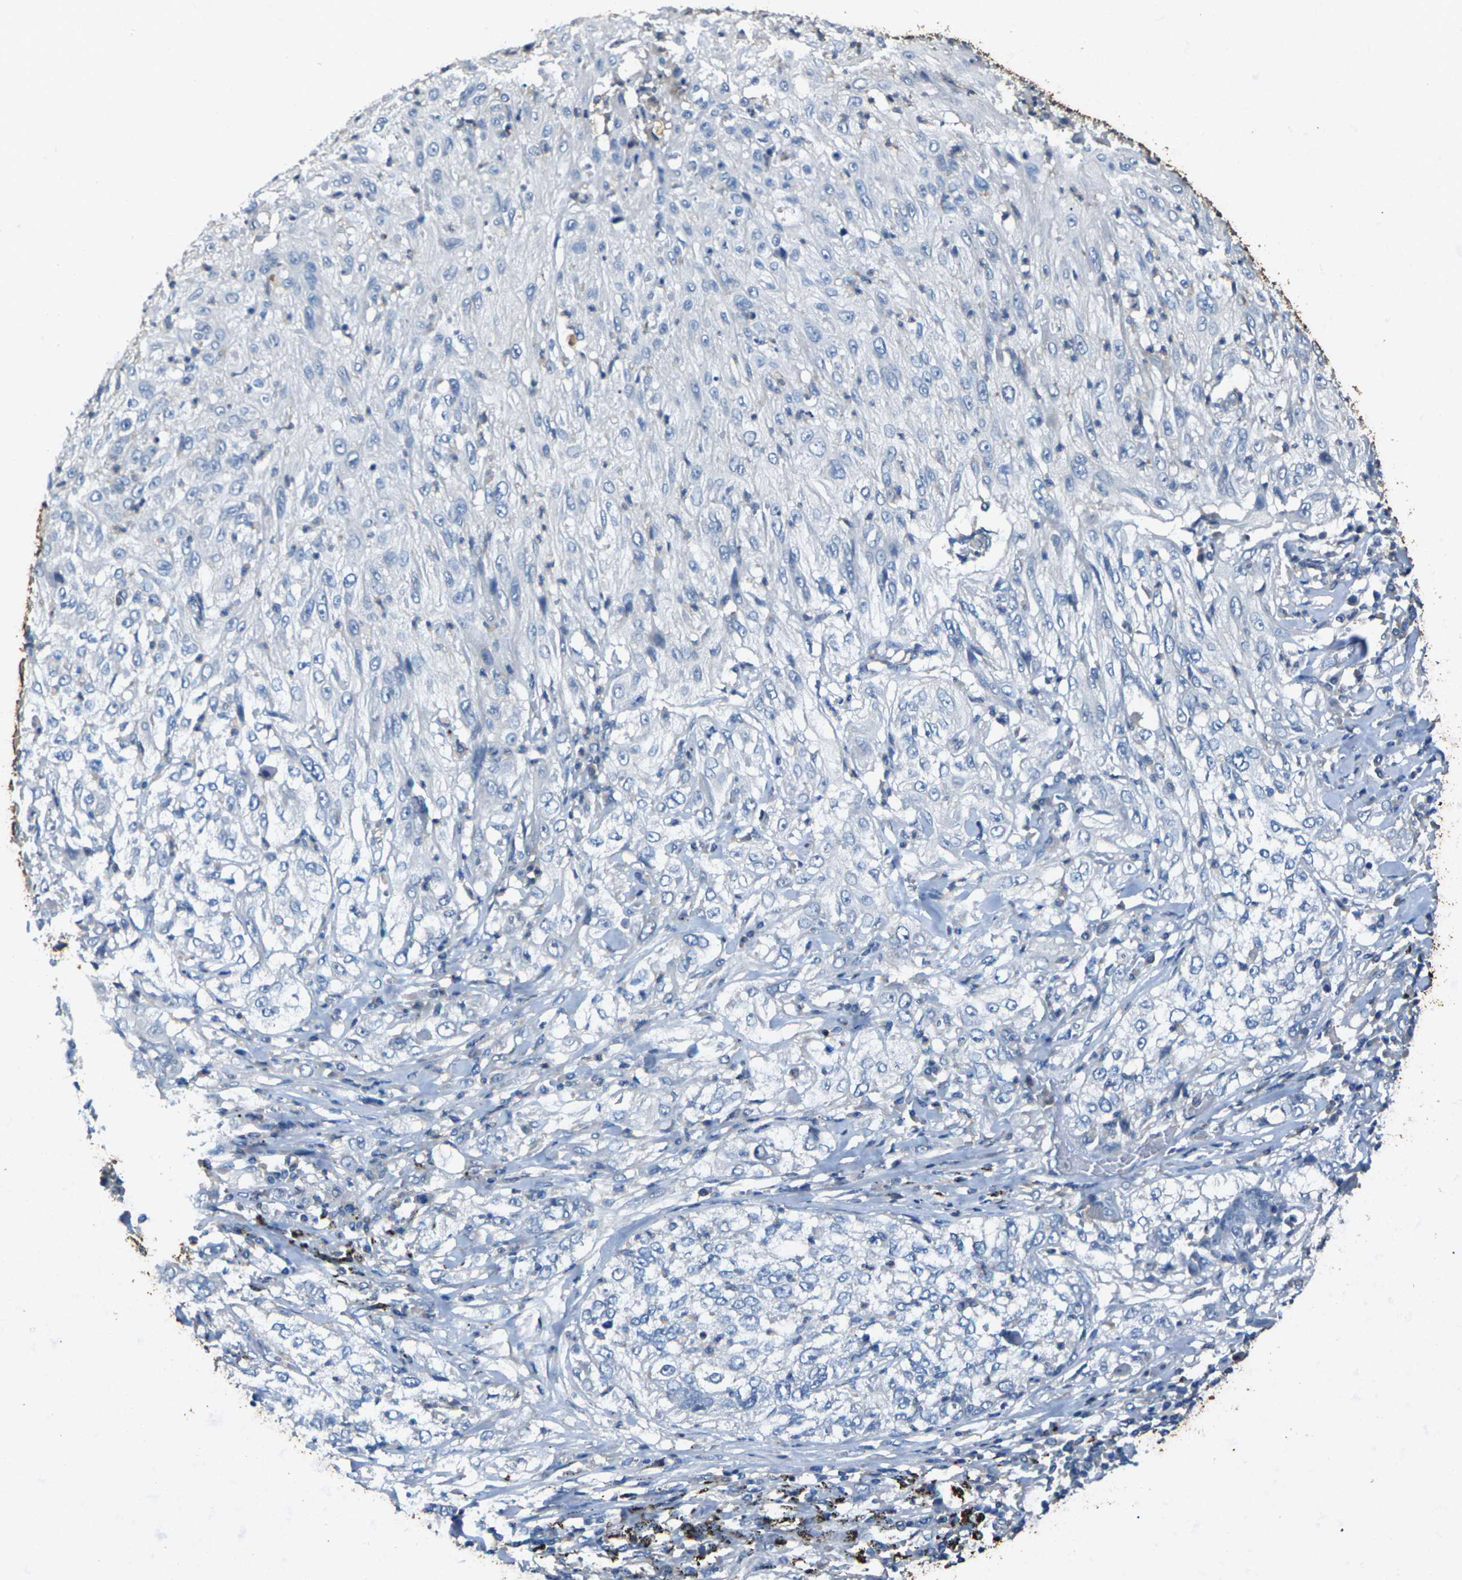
{"staining": {"intensity": "negative", "quantity": "none", "location": "none"}, "tissue": "lung cancer", "cell_type": "Tumor cells", "image_type": "cancer", "snomed": [{"axis": "morphology", "description": "Inflammation, NOS"}, {"axis": "morphology", "description": "Squamous cell carcinoma, NOS"}, {"axis": "topography", "description": "Lymph node"}, {"axis": "topography", "description": "Soft tissue"}, {"axis": "topography", "description": "Lung"}], "caption": "Immunohistochemical staining of human squamous cell carcinoma (lung) exhibits no significant positivity in tumor cells.", "gene": "SIGLEC14", "patient": {"sex": "male", "age": 66}}